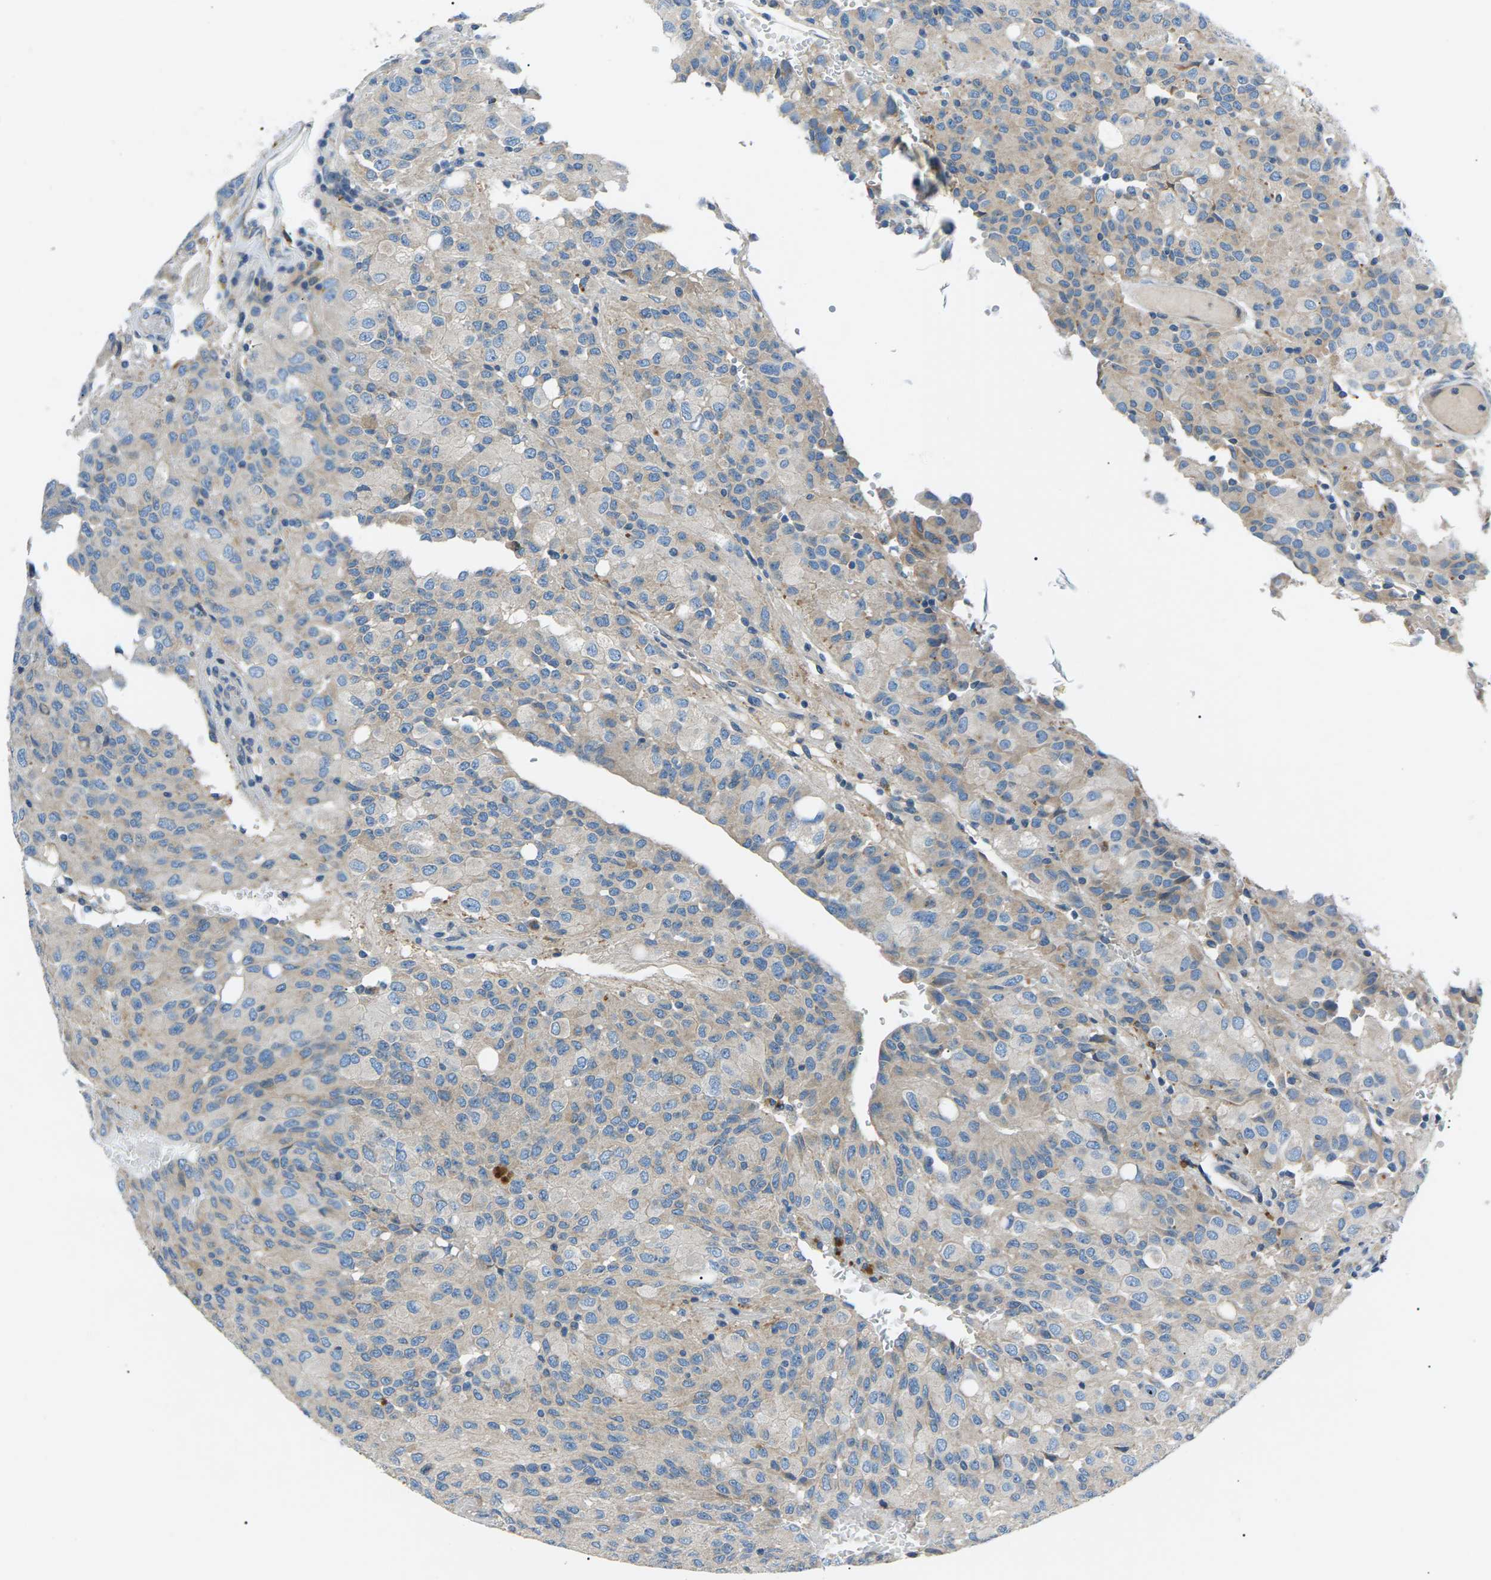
{"staining": {"intensity": "weak", "quantity": "25%-75%", "location": "cytoplasmic/membranous"}, "tissue": "glioma", "cell_type": "Tumor cells", "image_type": "cancer", "snomed": [{"axis": "morphology", "description": "Glioma, malignant, High grade"}, {"axis": "topography", "description": "Brain"}], "caption": "IHC of glioma displays low levels of weak cytoplasmic/membranous staining in about 25%-75% of tumor cells.", "gene": "ZDHHC24", "patient": {"sex": "male", "age": 32}}